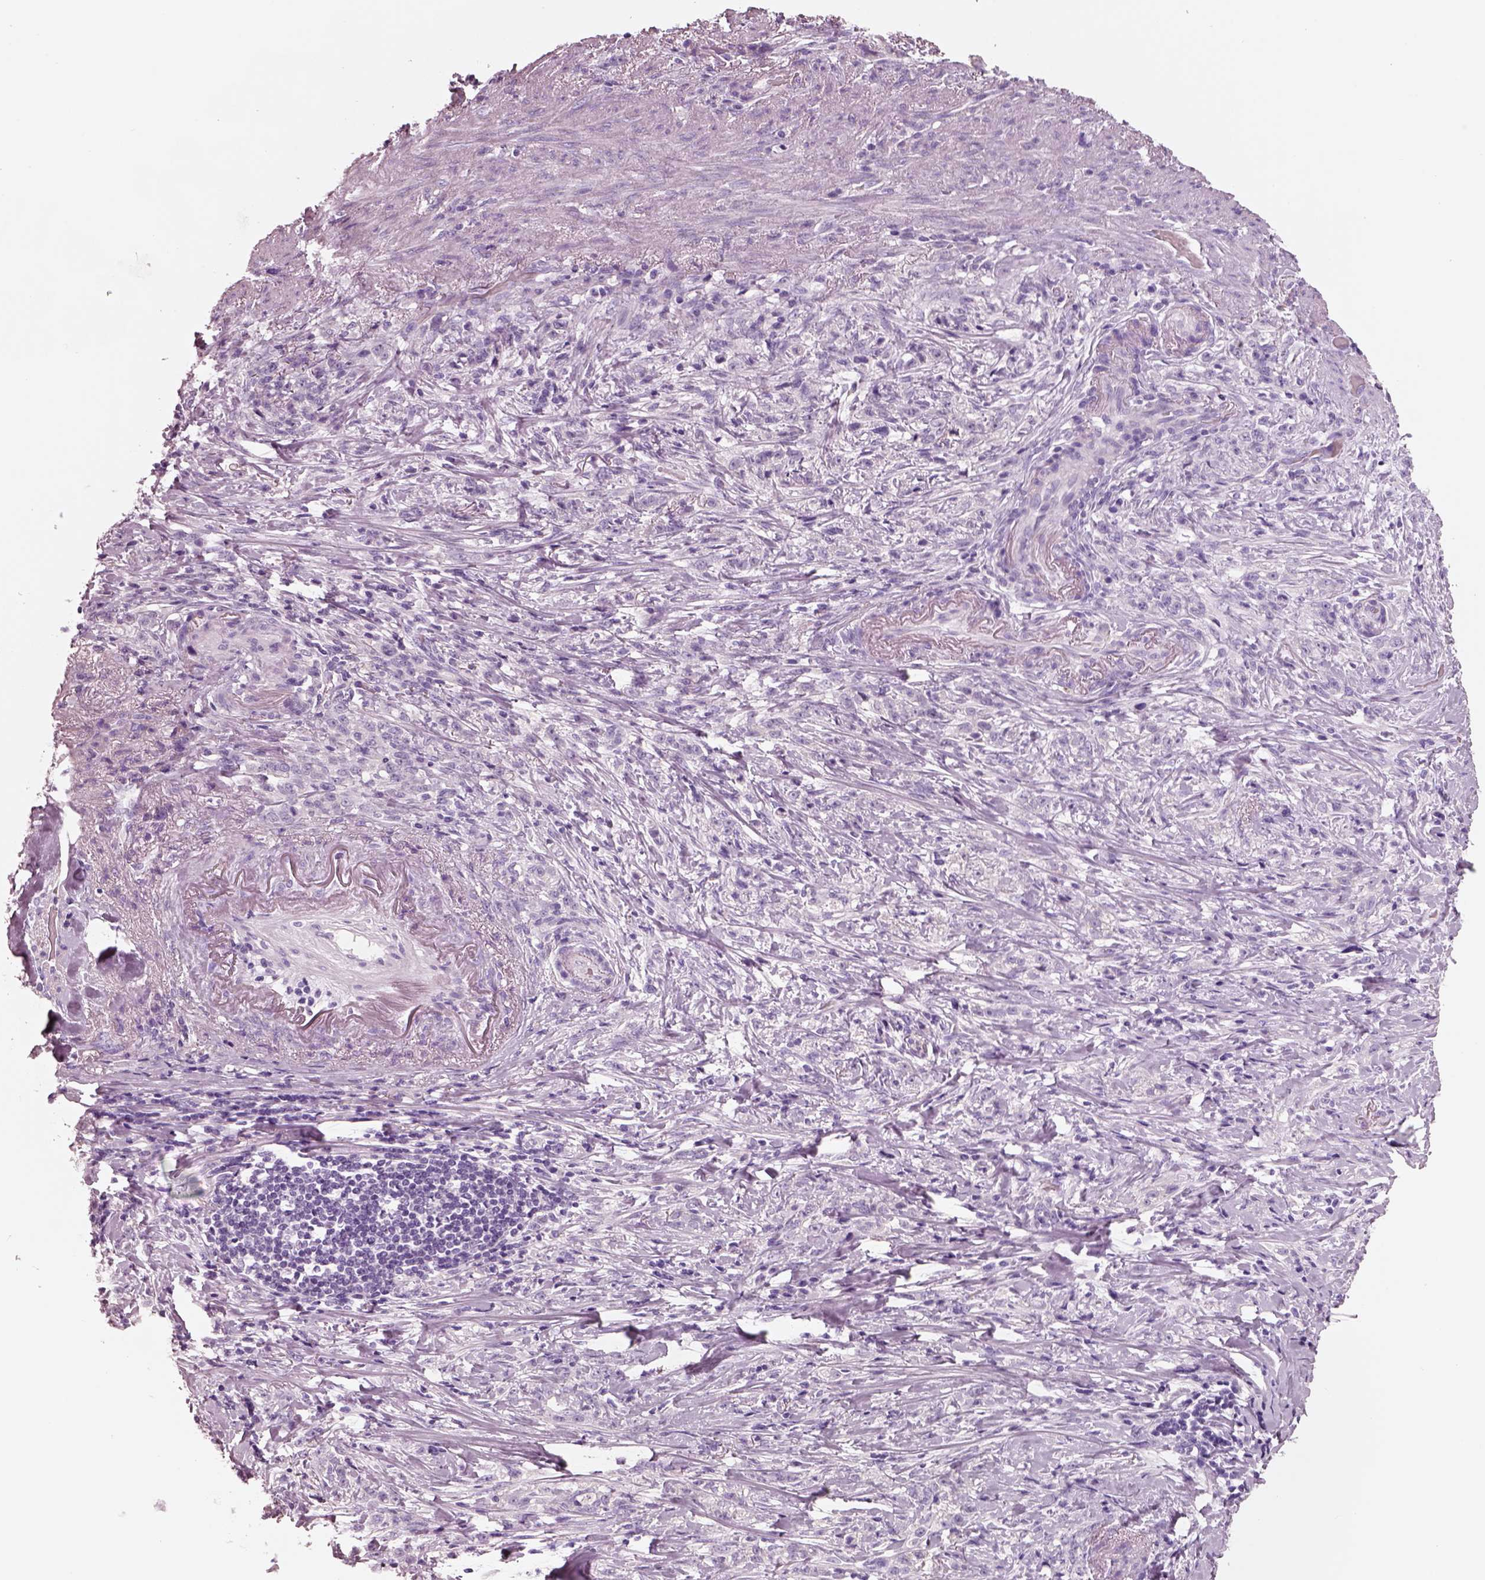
{"staining": {"intensity": "negative", "quantity": "none", "location": "none"}, "tissue": "stomach cancer", "cell_type": "Tumor cells", "image_type": "cancer", "snomed": [{"axis": "morphology", "description": "Adenocarcinoma, NOS"}, {"axis": "topography", "description": "Stomach, lower"}], "caption": "IHC histopathology image of neoplastic tissue: human adenocarcinoma (stomach) stained with DAB (3,3'-diaminobenzidine) shows no significant protein staining in tumor cells.", "gene": "PNOC", "patient": {"sex": "male", "age": 88}}